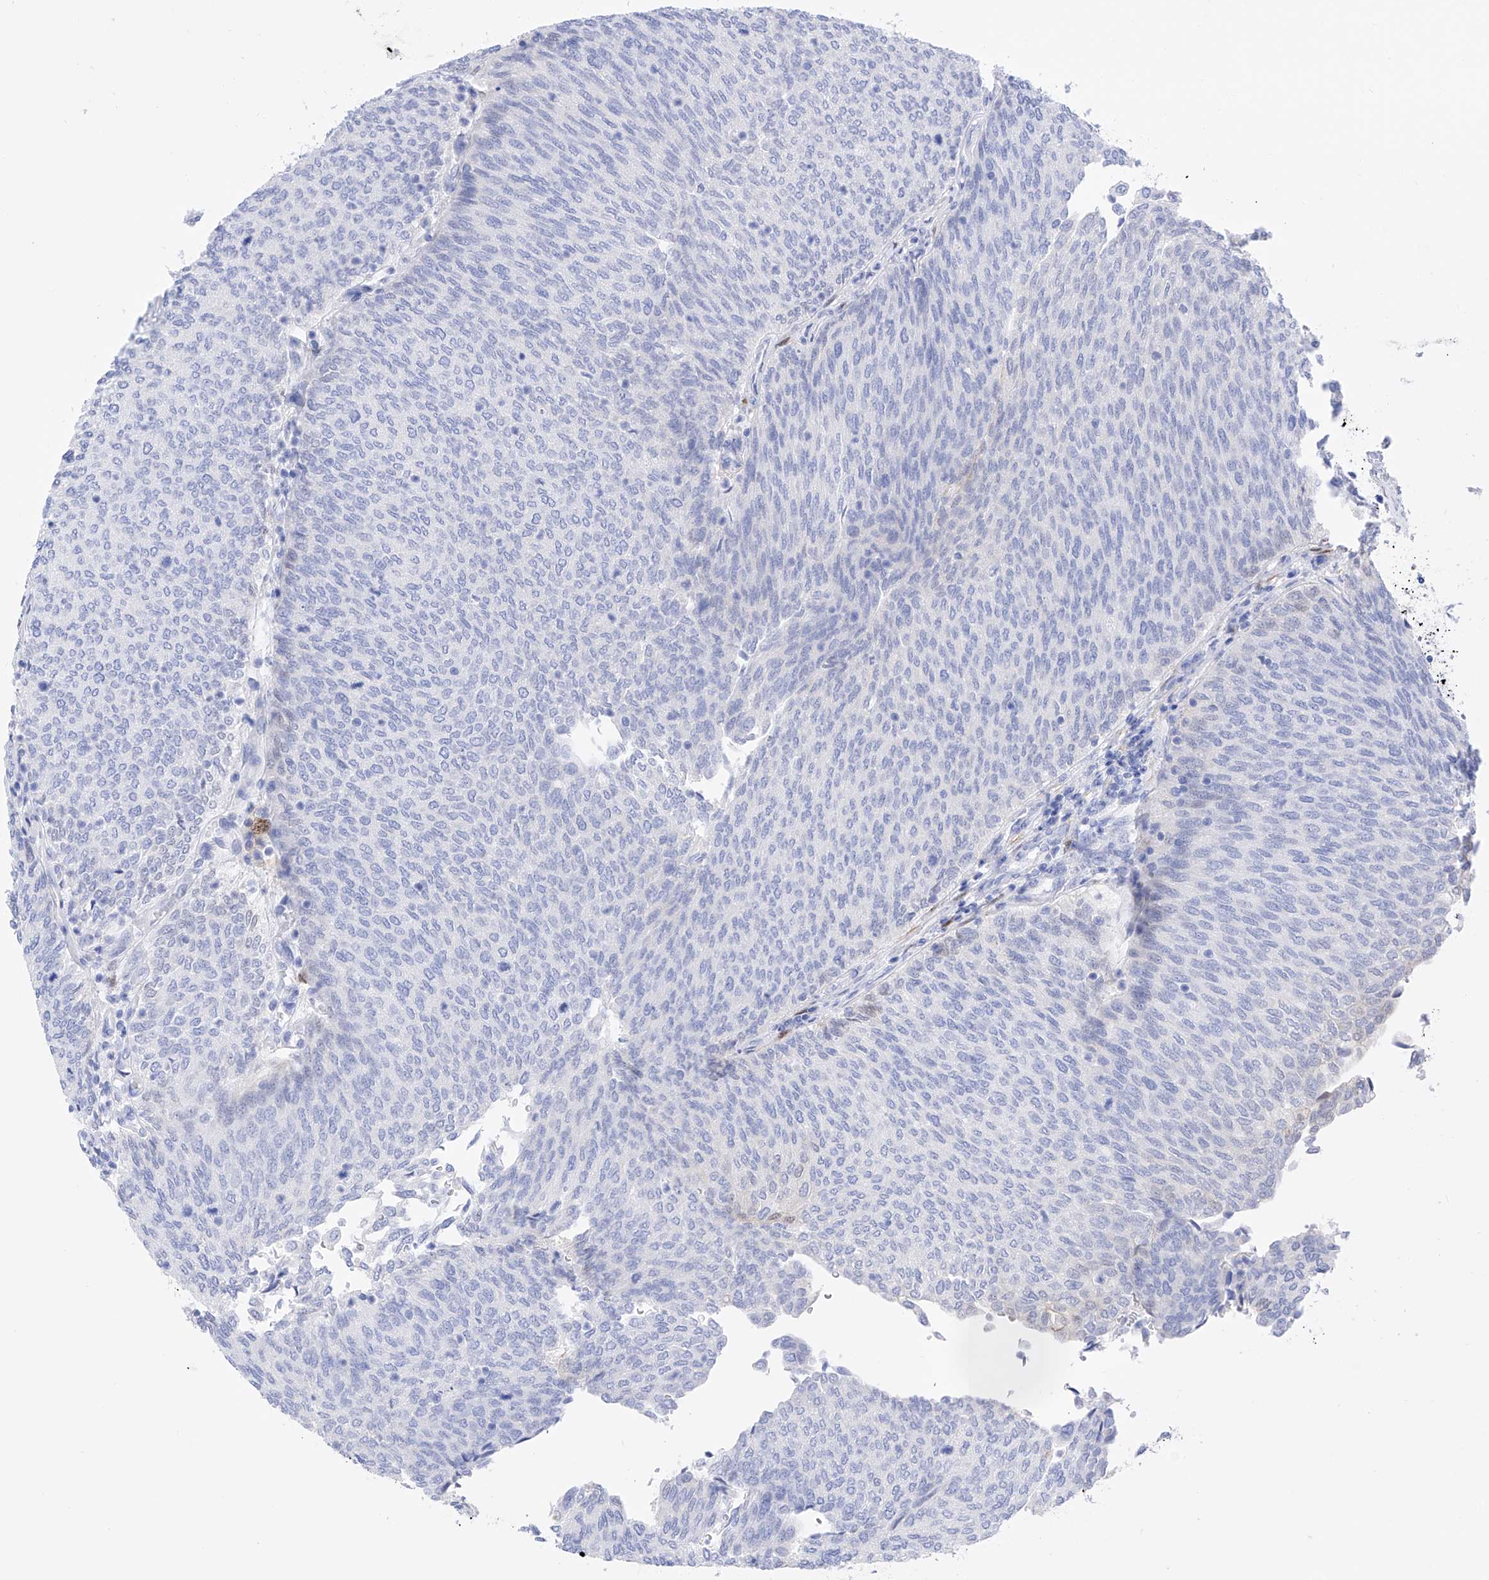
{"staining": {"intensity": "negative", "quantity": "none", "location": "none"}, "tissue": "urothelial cancer", "cell_type": "Tumor cells", "image_type": "cancer", "snomed": [{"axis": "morphology", "description": "Urothelial carcinoma, Low grade"}, {"axis": "topography", "description": "Urinary bladder"}], "caption": "High magnification brightfield microscopy of urothelial cancer stained with DAB (3,3'-diaminobenzidine) (brown) and counterstained with hematoxylin (blue): tumor cells show no significant expression. (Stains: DAB (3,3'-diaminobenzidine) IHC with hematoxylin counter stain, Microscopy: brightfield microscopy at high magnification).", "gene": "TRPC7", "patient": {"sex": "female", "age": 79}}